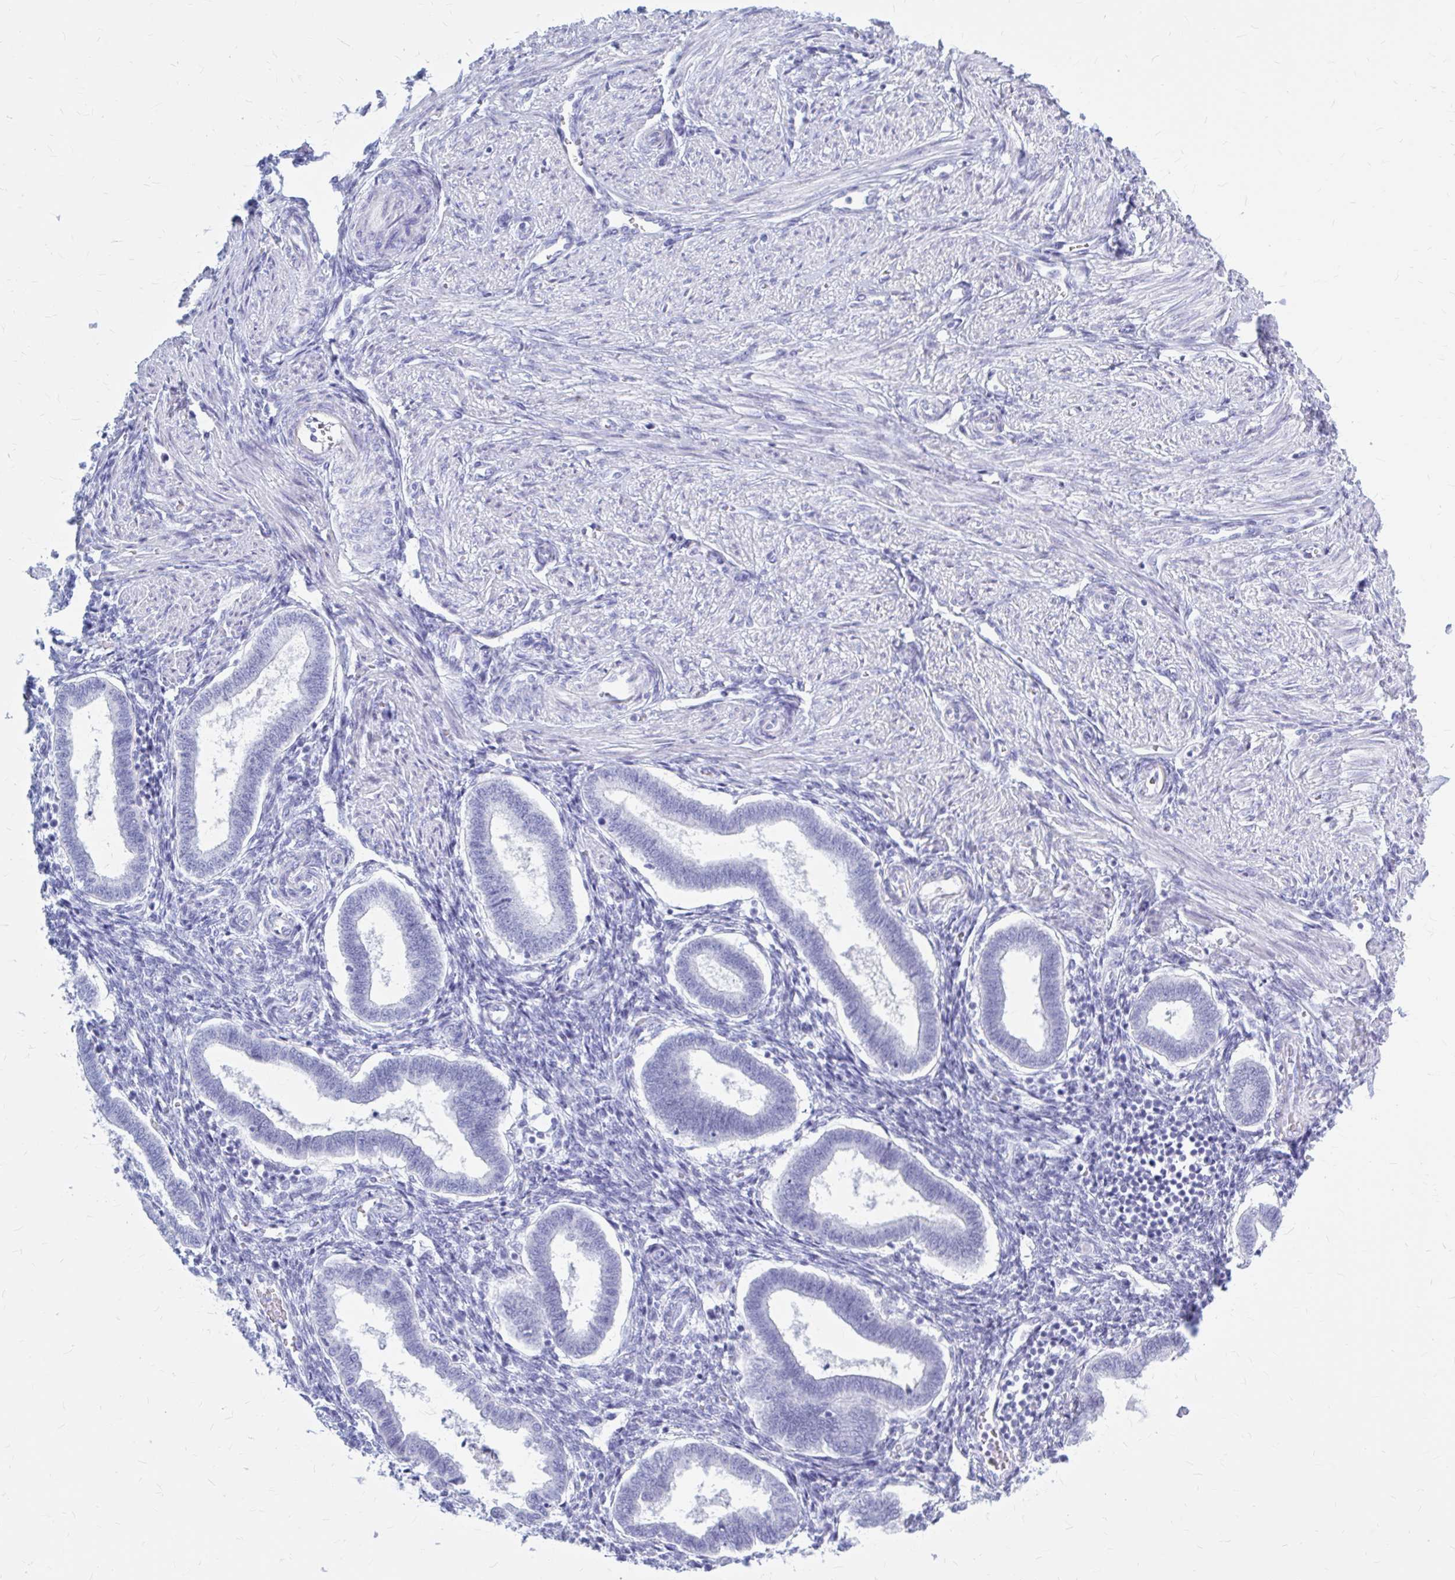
{"staining": {"intensity": "negative", "quantity": "none", "location": "none"}, "tissue": "endometrium", "cell_type": "Cells in endometrial stroma", "image_type": "normal", "snomed": [{"axis": "morphology", "description": "Normal tissue, NOS"}, {"axis": "topography", "description": "Endometrium"}], "caption": "Immunohistochemistry (IHC) of unremarkable endometrium demonstrates no staining in cells in endometrial stroma. The staining is performed using DAB (3,3'-diaminobenzidine) brown chromogen with nuclei counter-stained in using hematoxylin.", "gene": "KLHDC7A", "patient": {"sex": "female", "age": 24}}